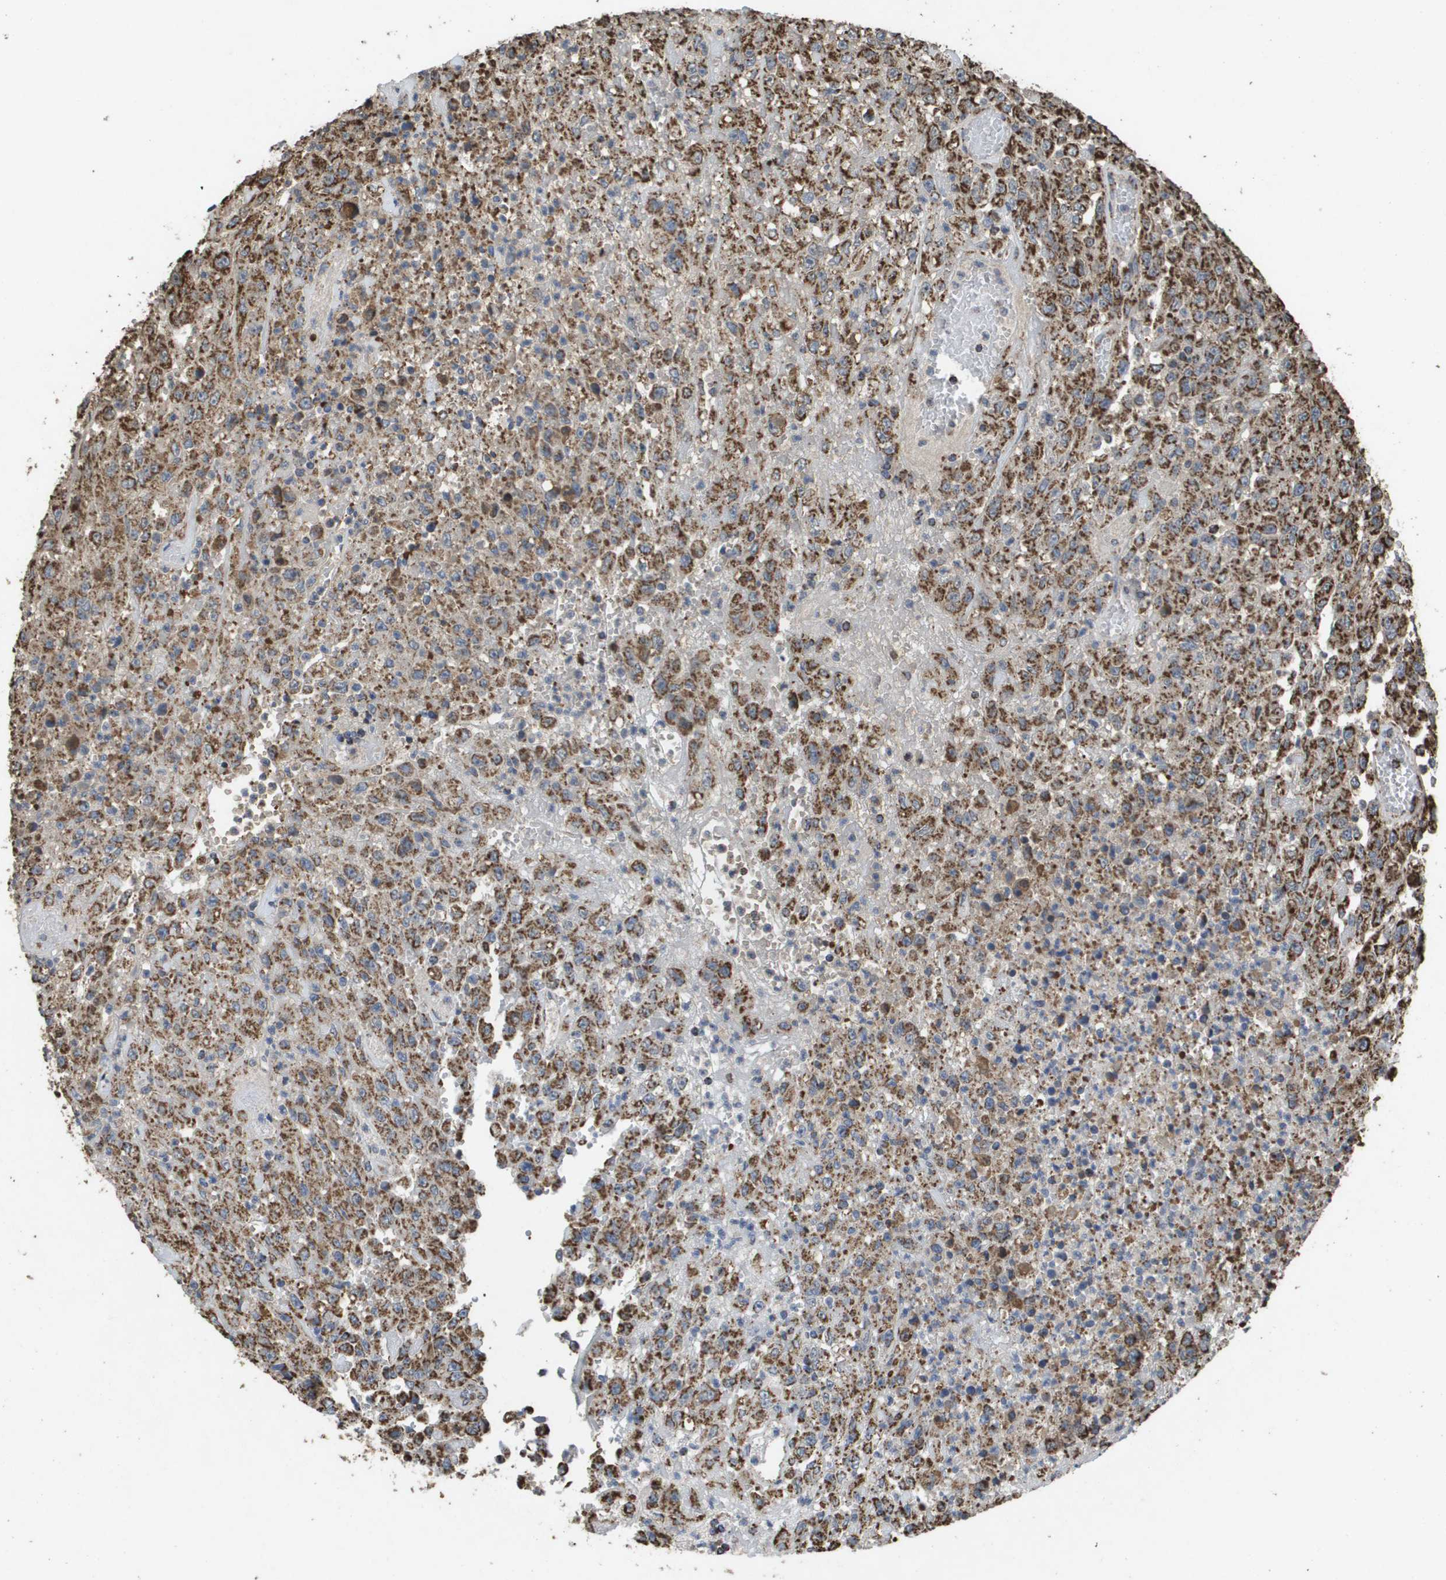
{"staining": {"intensity": "moderate", "quantity": ">75%", "location": "cytoplasmic/membranous"}, "tissue": "urothelial cancer", "cell_type": "Tumor cells", "image_type": "cancer", "snomed": [{"axis": "morphology", "description": "Urothelial carcinoma, High grade"}, {"axis": "topography", "description": "Urinary bladder"}], "caption": "Urothelial carcinoma (high-grade) stained with a brown dye shows moderate cytoplasmic/membranous positive staining in approximately >75% of tumor cells.", "gene": "HSPE1", "patient": {"sex": "male", "age": 46}}